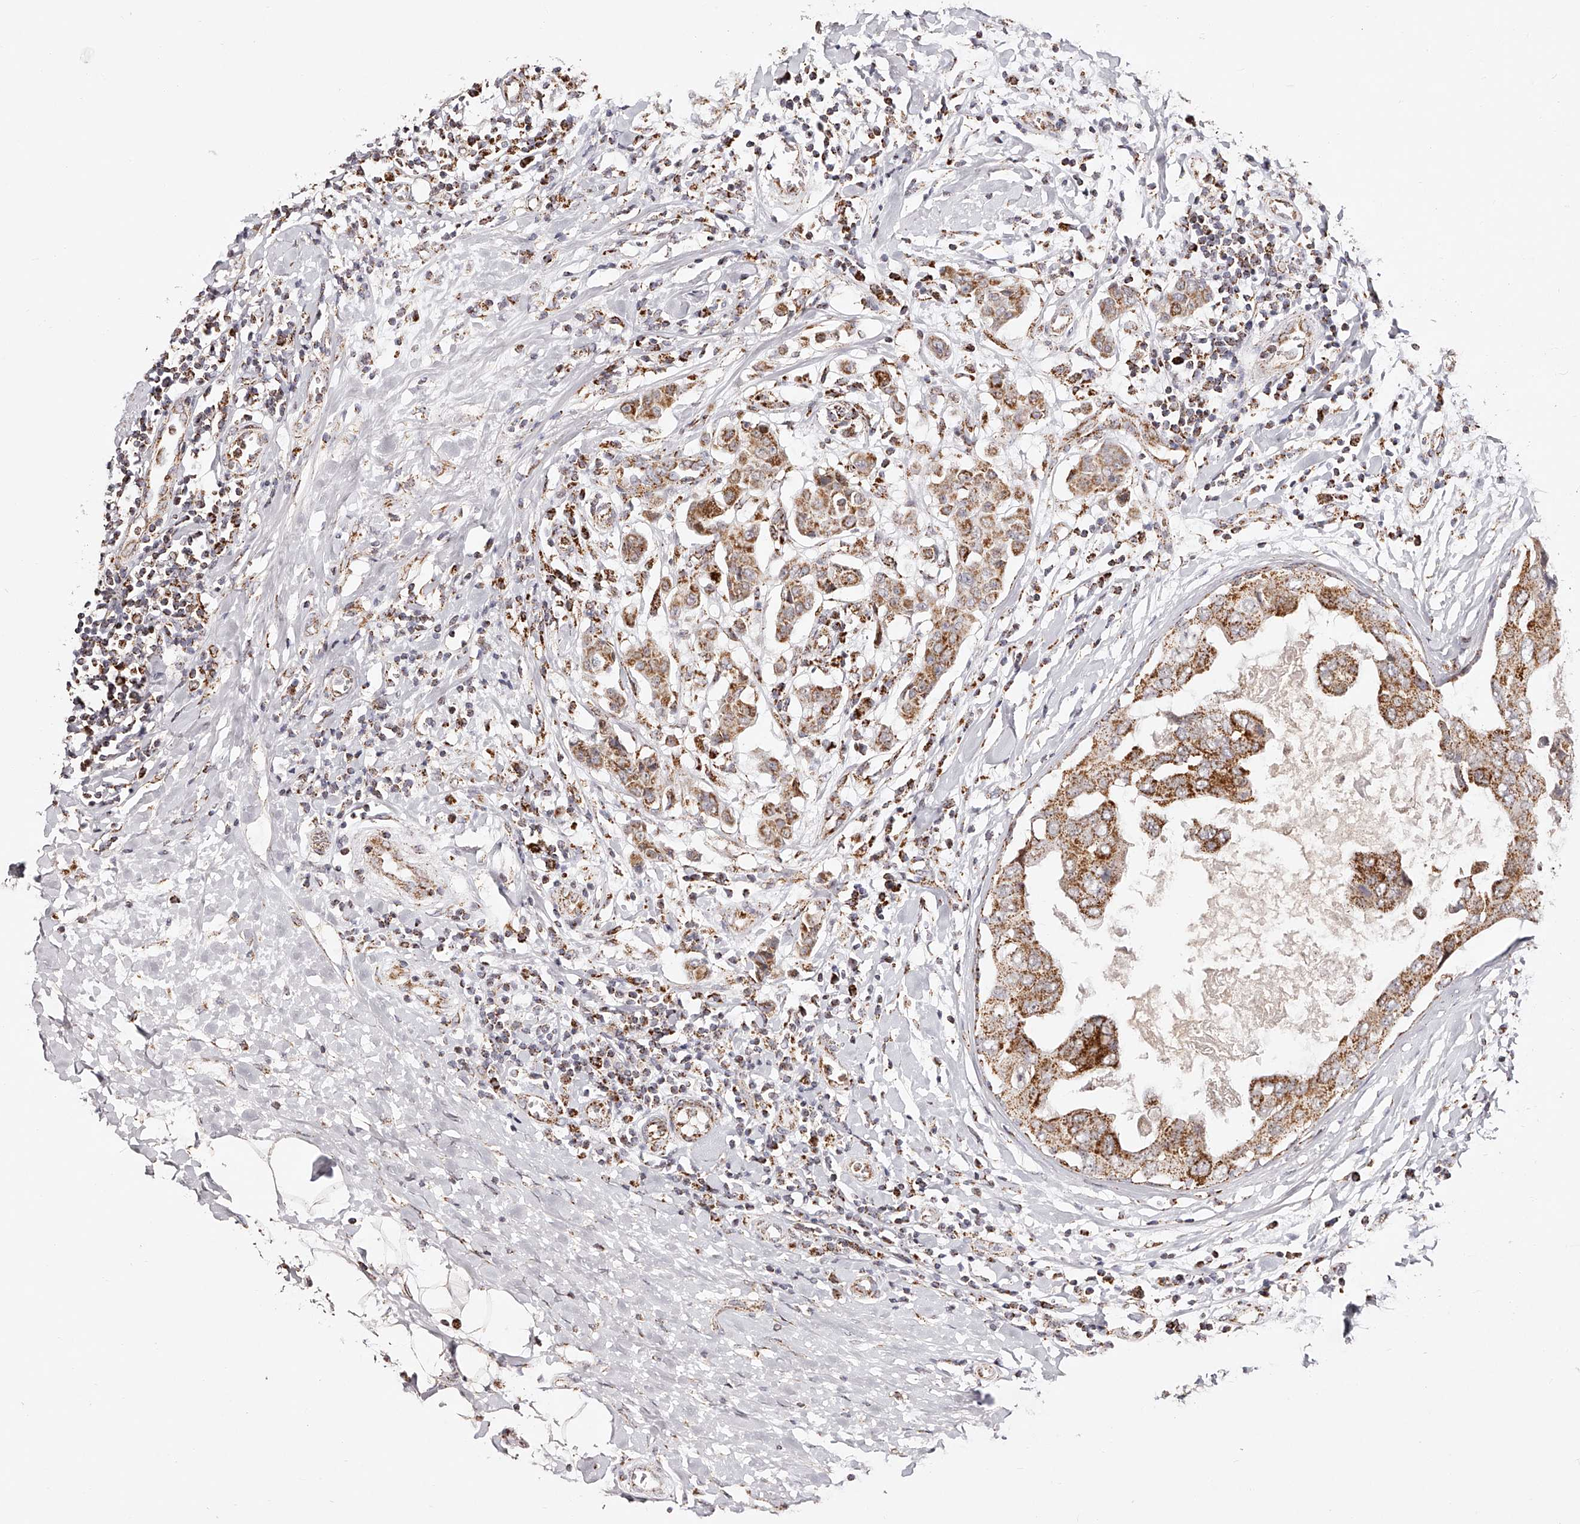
{"staining": {"intensity": "moderate", "quantity": ">75%", "location": "cytoplasmic/membranous"}, "tissue": "breast cancer", "cell_type": "Tumor cells", "image_type": "cancer", "snomed": [{"axis": "morphology", "description": "Duct carcinoma"}, {"axis": "topography", "description": "Breast"}], "caption": "The photomicrograph displays a brown stain indicating the presence of a protein in the cytoplasmic/membranous of tumor cells in breast infiltrating ductal carcinoma.", "gene": "NDUFV3", "patient": {"sex": "female", "age": 27}}